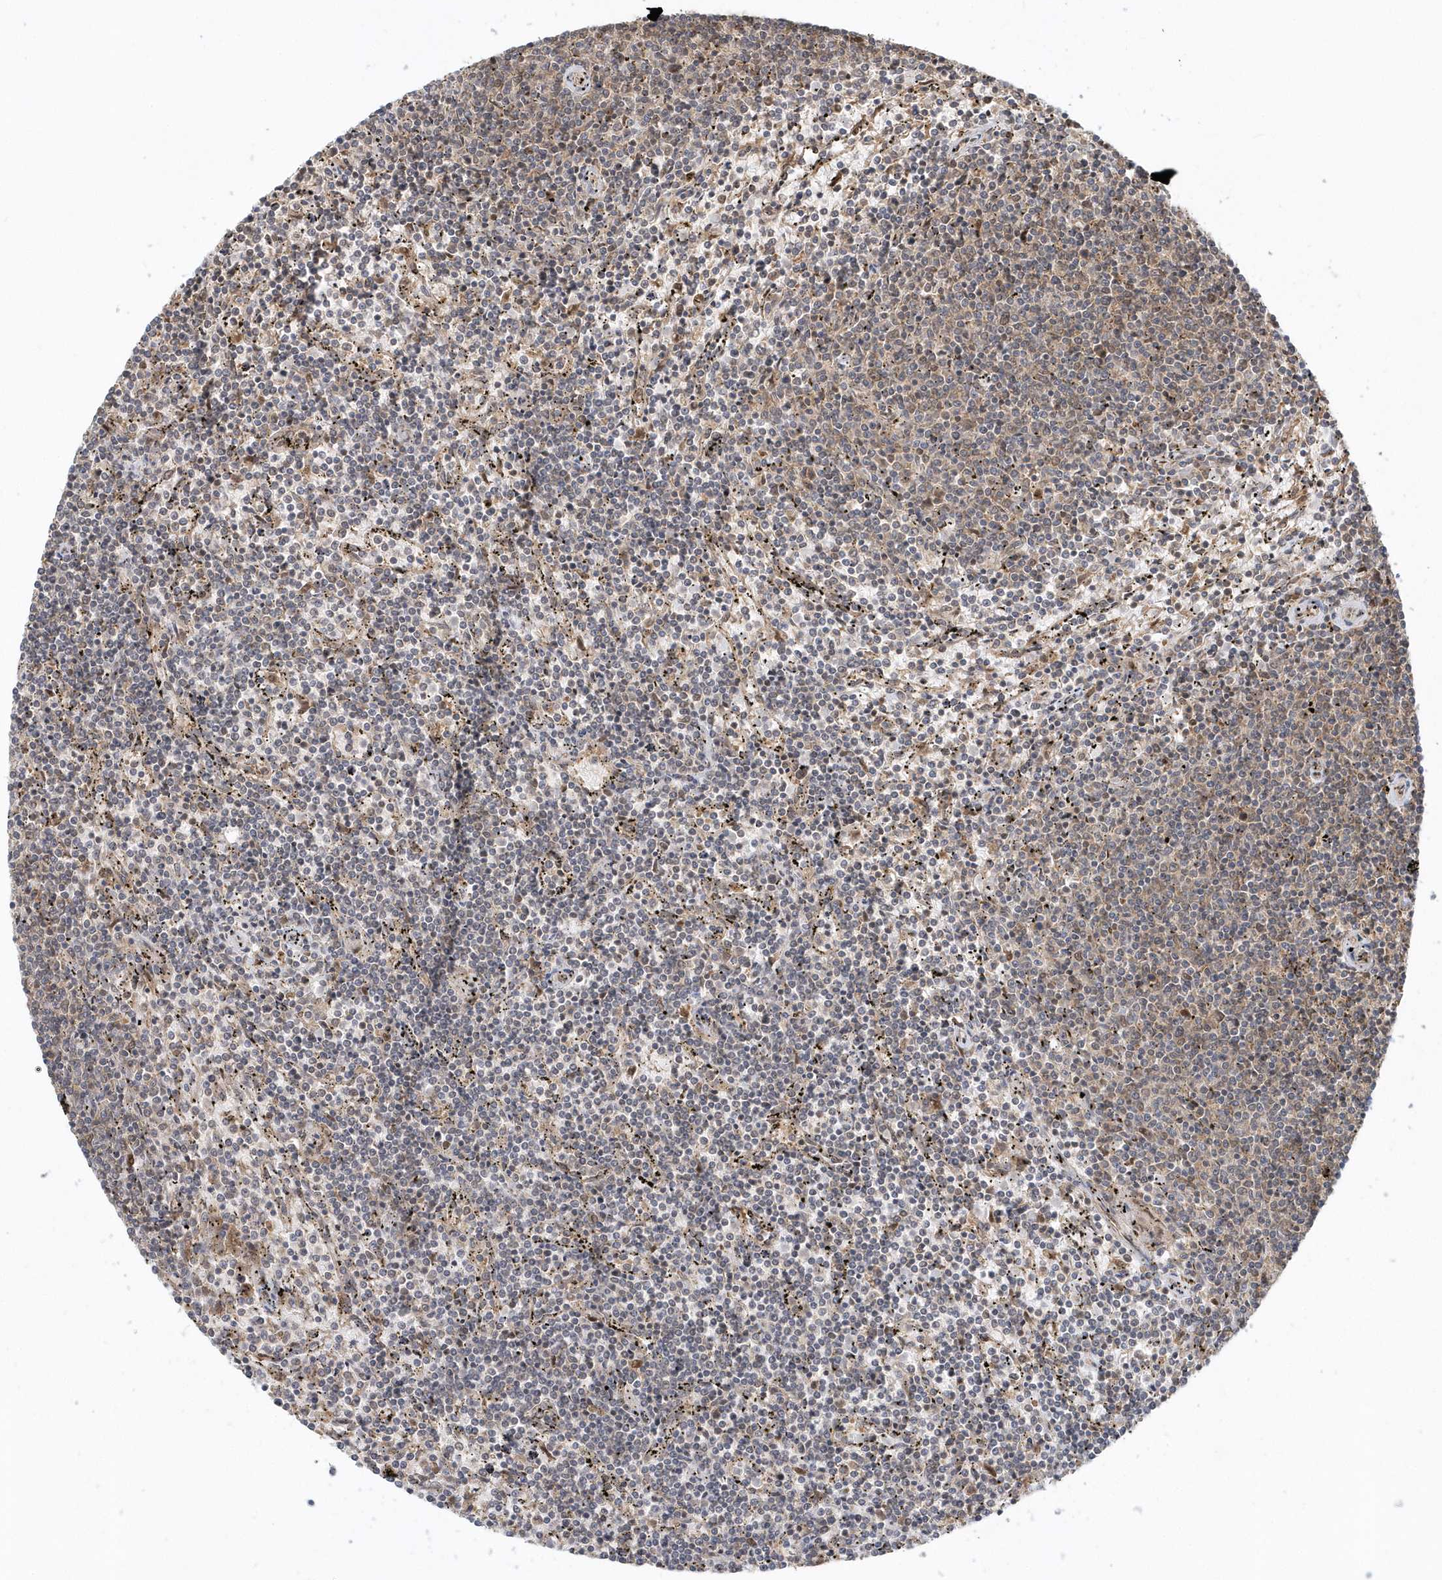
{"staining": {"intensity": "weak", "quantity": "<25%", "location": "cytoplasmic/membranous,nuclear"}, "tissue": "lymphoma", "cell_type": "Tumor cells", "image_type": "cancer", "snomed": [{"axis": "morphology", "description": "Malignant lymphoma, non-Hodgkin's type, Low grade"}, {"axis": "topography", "description": "Spleen"}], "caption": "Tumor cells show no significant protein expression in low-grade malignant lymphoma, non-Hodgkin's type. (DAB (3,3'-diaminobenzidine) immunohistochemistry visualized using brightfield microscopy, high magnification).", "gene": "PSMD6", "patient": {"sex": "female", "age": 50}}